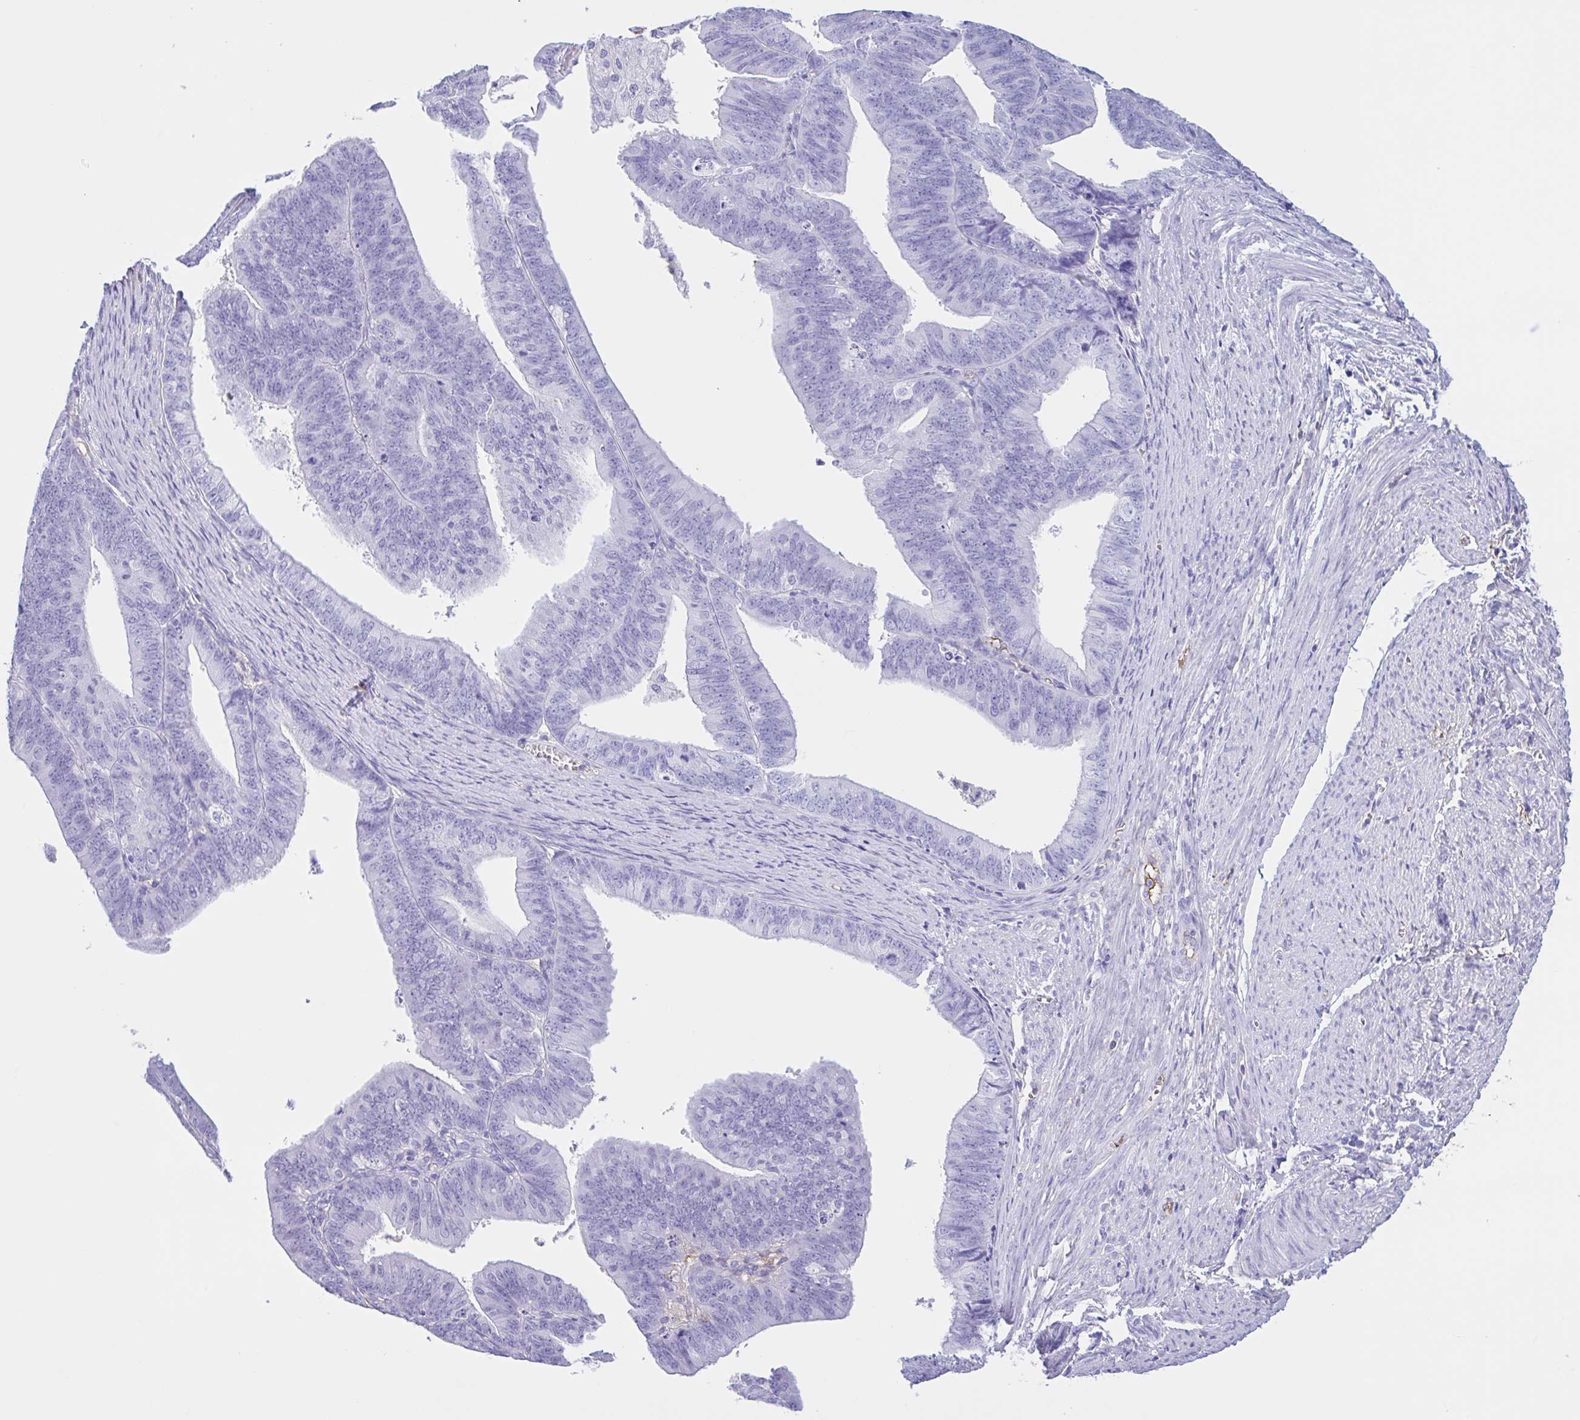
{"staining": {"intensity": "negative", "quantity": "none", "location": "none"}, "tissue": "endometrial cancer", "cell_type": "Tumor cells", "image_type": "cancer", "snomed": [{"axis": "morphology", "description": "Adenocarcinoma, NOS"}, {"axis": "topography", "description": "Endometrium"}], "caption": "Immunohistochemistry photomicrograph of human endometrial adenocarcinoma stained for a protein (brown), which displays no staining in tumor cells.", "gene": "LARGE2", "patient": {"sex": "female", "age": 73}}